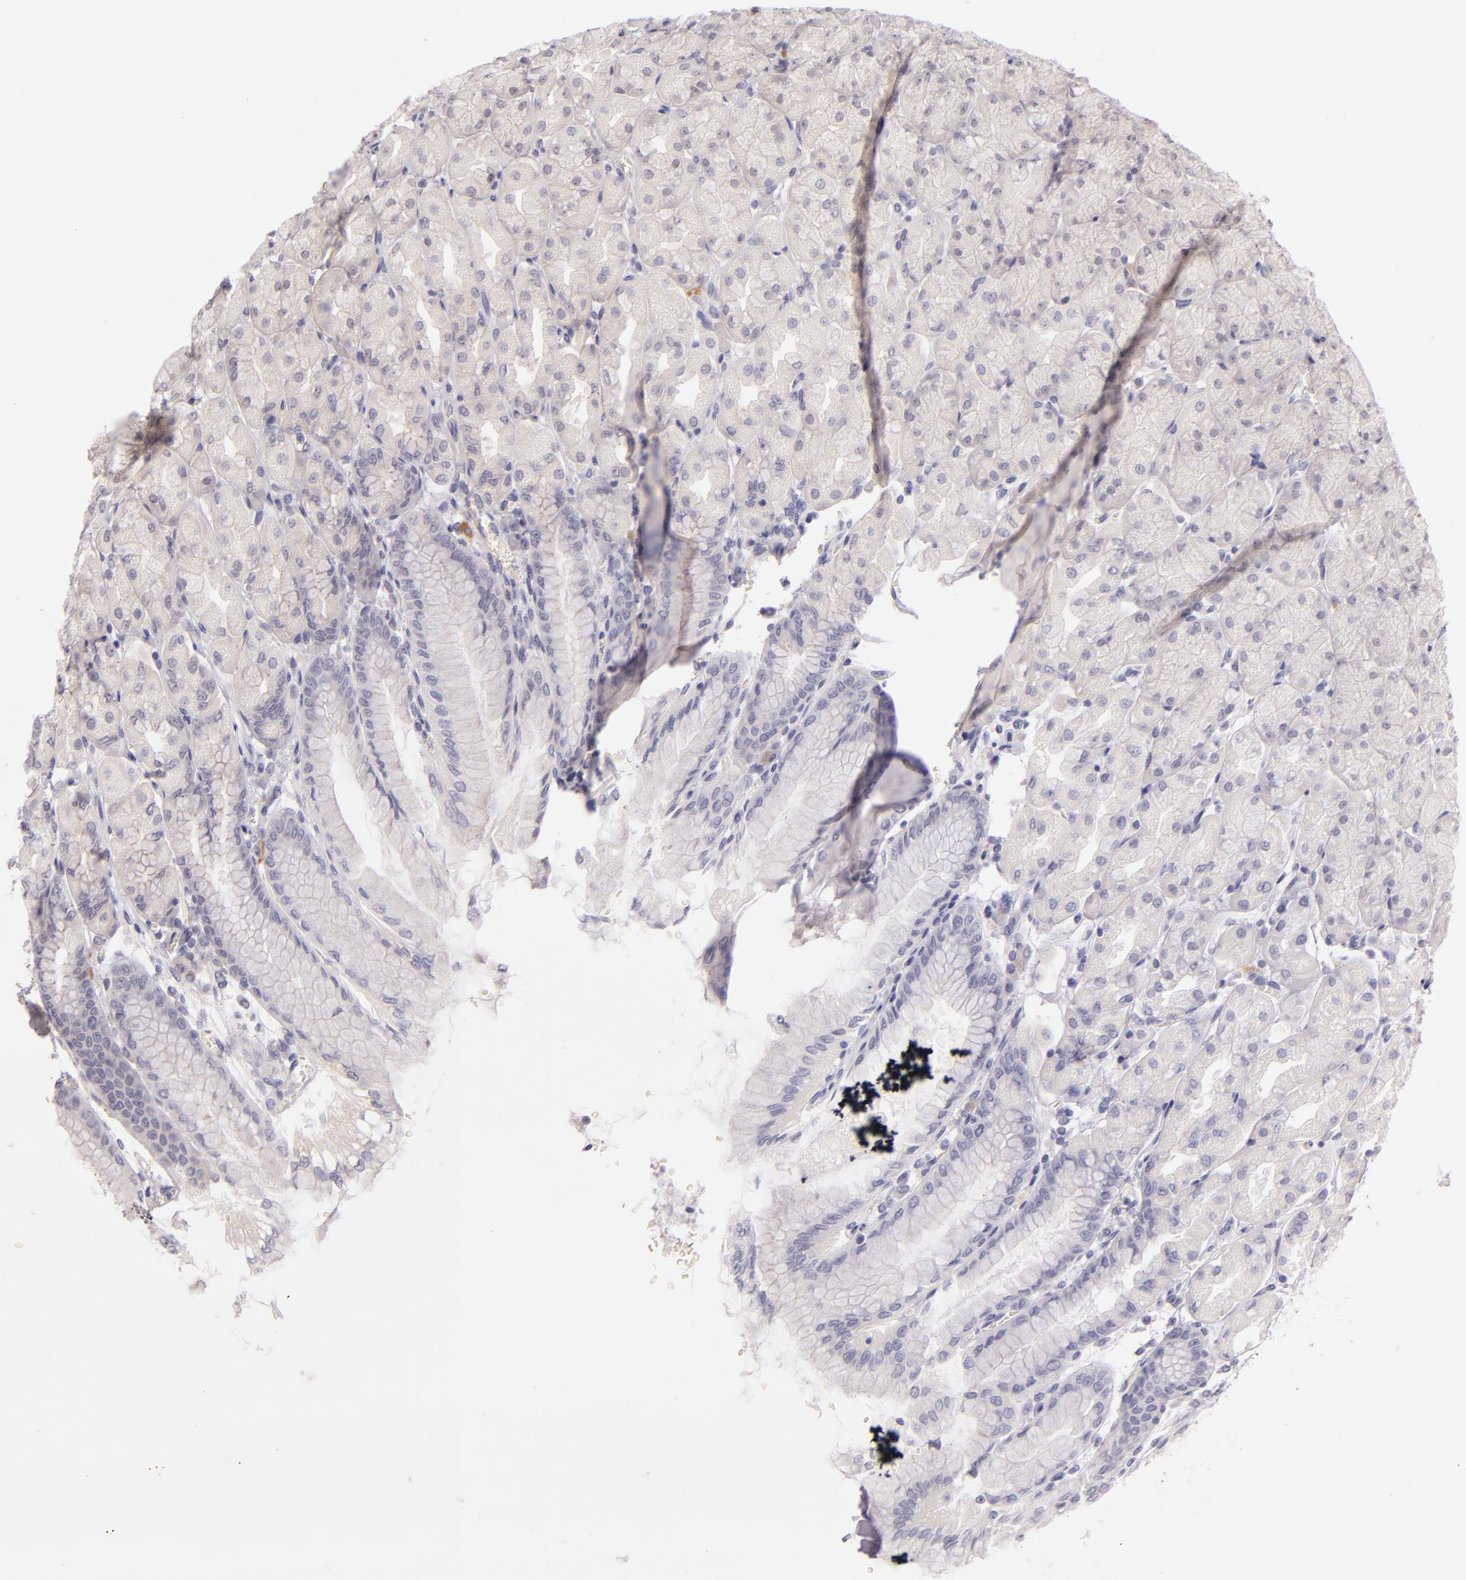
{"staining": {"intensity": "negative", "quantity": "none", "location": "none"}, "tissue": "stomach", "cell_type": "Glandular cells", "image_type": "normal", "snomed": [{"axis": "morphology", "description": "Normal tissue, NOS"}, {"axis": "topography", "description": "Stomach, upper"}], "caption": "A histopathology image of stomach stained for a protein exhibits no brown staining in glandular cells. The staining was performed using DAB to visualize the protein expression in brown, while the nuclei were stained in blue with hematoxylin (Magnification: 20x).", "gene": "CASP8", "patient": {"sex": "female", "age": 56}}